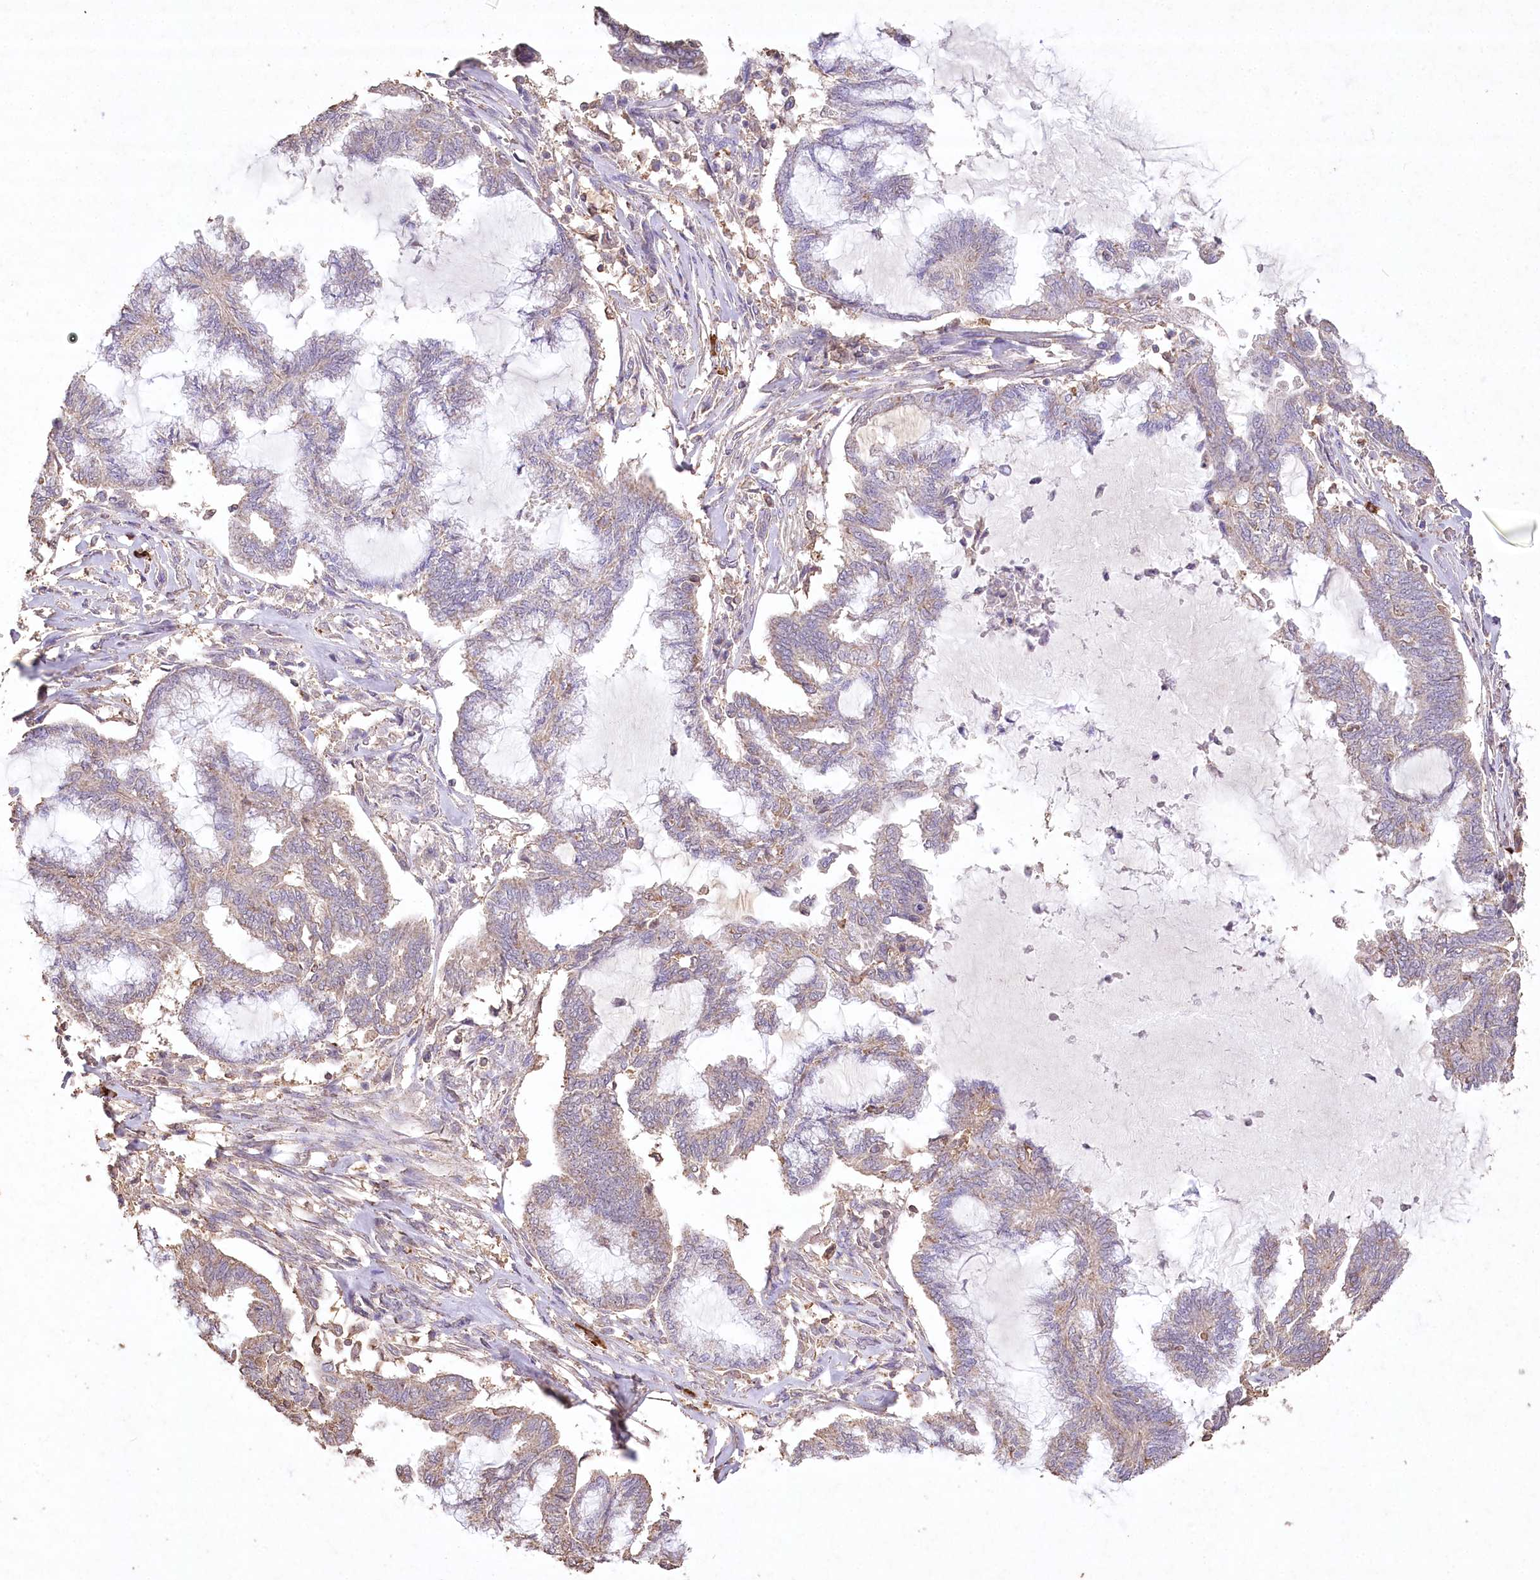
{"staining": {"intensity": "weak", "quantity": "<25%", "location": "cytoplasmic/membranous"}, "tissue": "endometrial cancer", "cell_type": "Tumor cells", "image_type": "cancer", "snomed": [{"axis": "morphology", "description": "Adenocarcinoma, NOS"}, {"axis": "topography", "description": "Endometrium"}], "caption": "DAB immunohistochemical staining of human endometrial cancer demonstrates no significant expression in tumor cells. (Brightfield microscopy of DAB (3,3'-diaminobenzidine) immunohistochemistry (IHC) at high magnification).", "gene": "IREB2", "patient": {"sex": "female", "age": 86}}